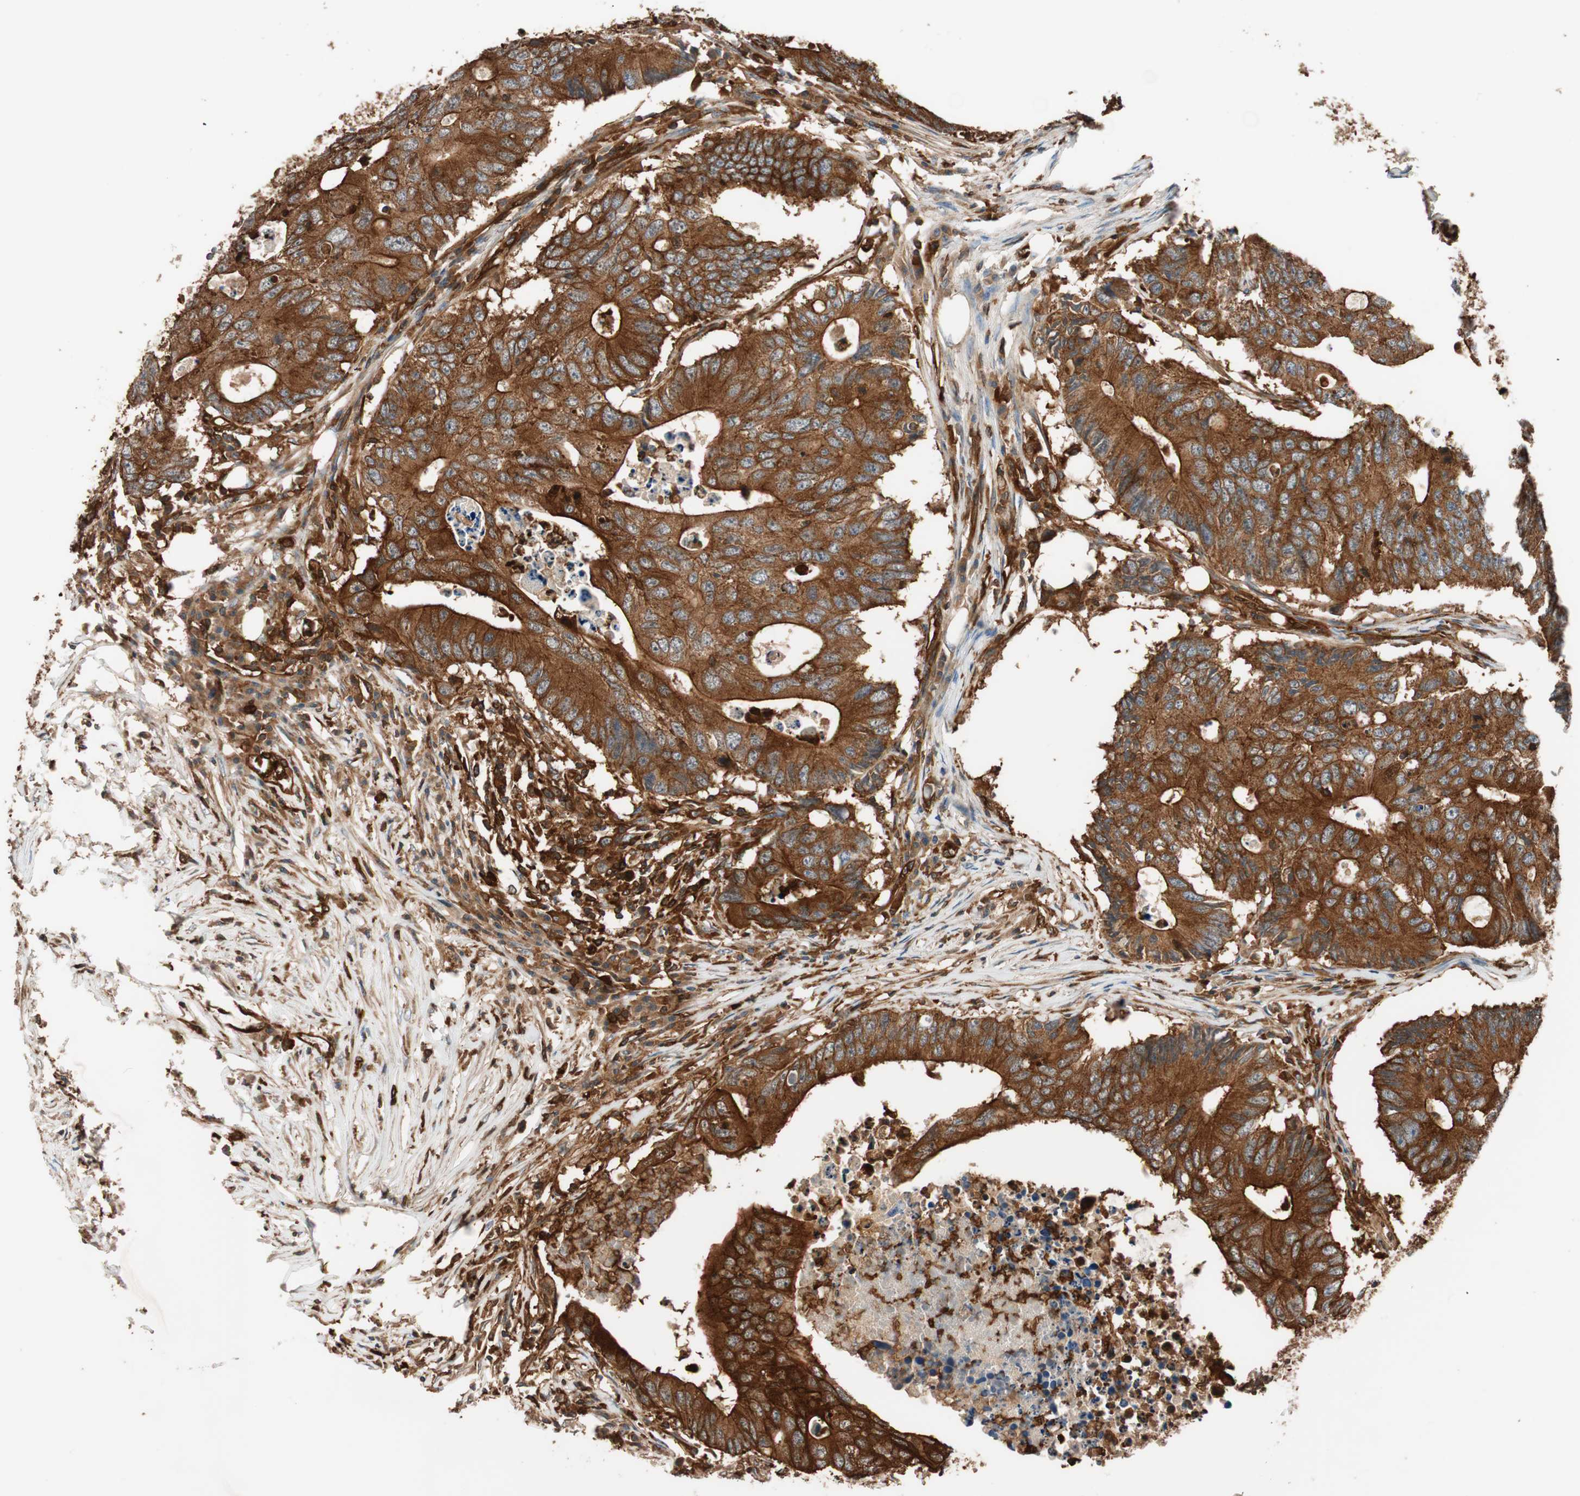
{"staining": {"intensity": "strong", "quantity": ">75%", "location": "cytoplasmic/membranous"}, "tissue": "colorectal cancer", "cell_type": "Tumor cells", "image_type": "cancer", "snomed": [{"axis": "morphology", "description": "Adenocarcinoma, NOS"}, {"axis": "topography", "description": "Colon"}], "caption": "A brown stain highlights strong cytoplasmic/membranous staining of a protein in human colorectal adenocarcinoma tumor cells. (brown staining indicates protein expression, while blue staining denotes nuclei).", "gene": "VASP", "patient": {"sex": "male", "age": 71}}